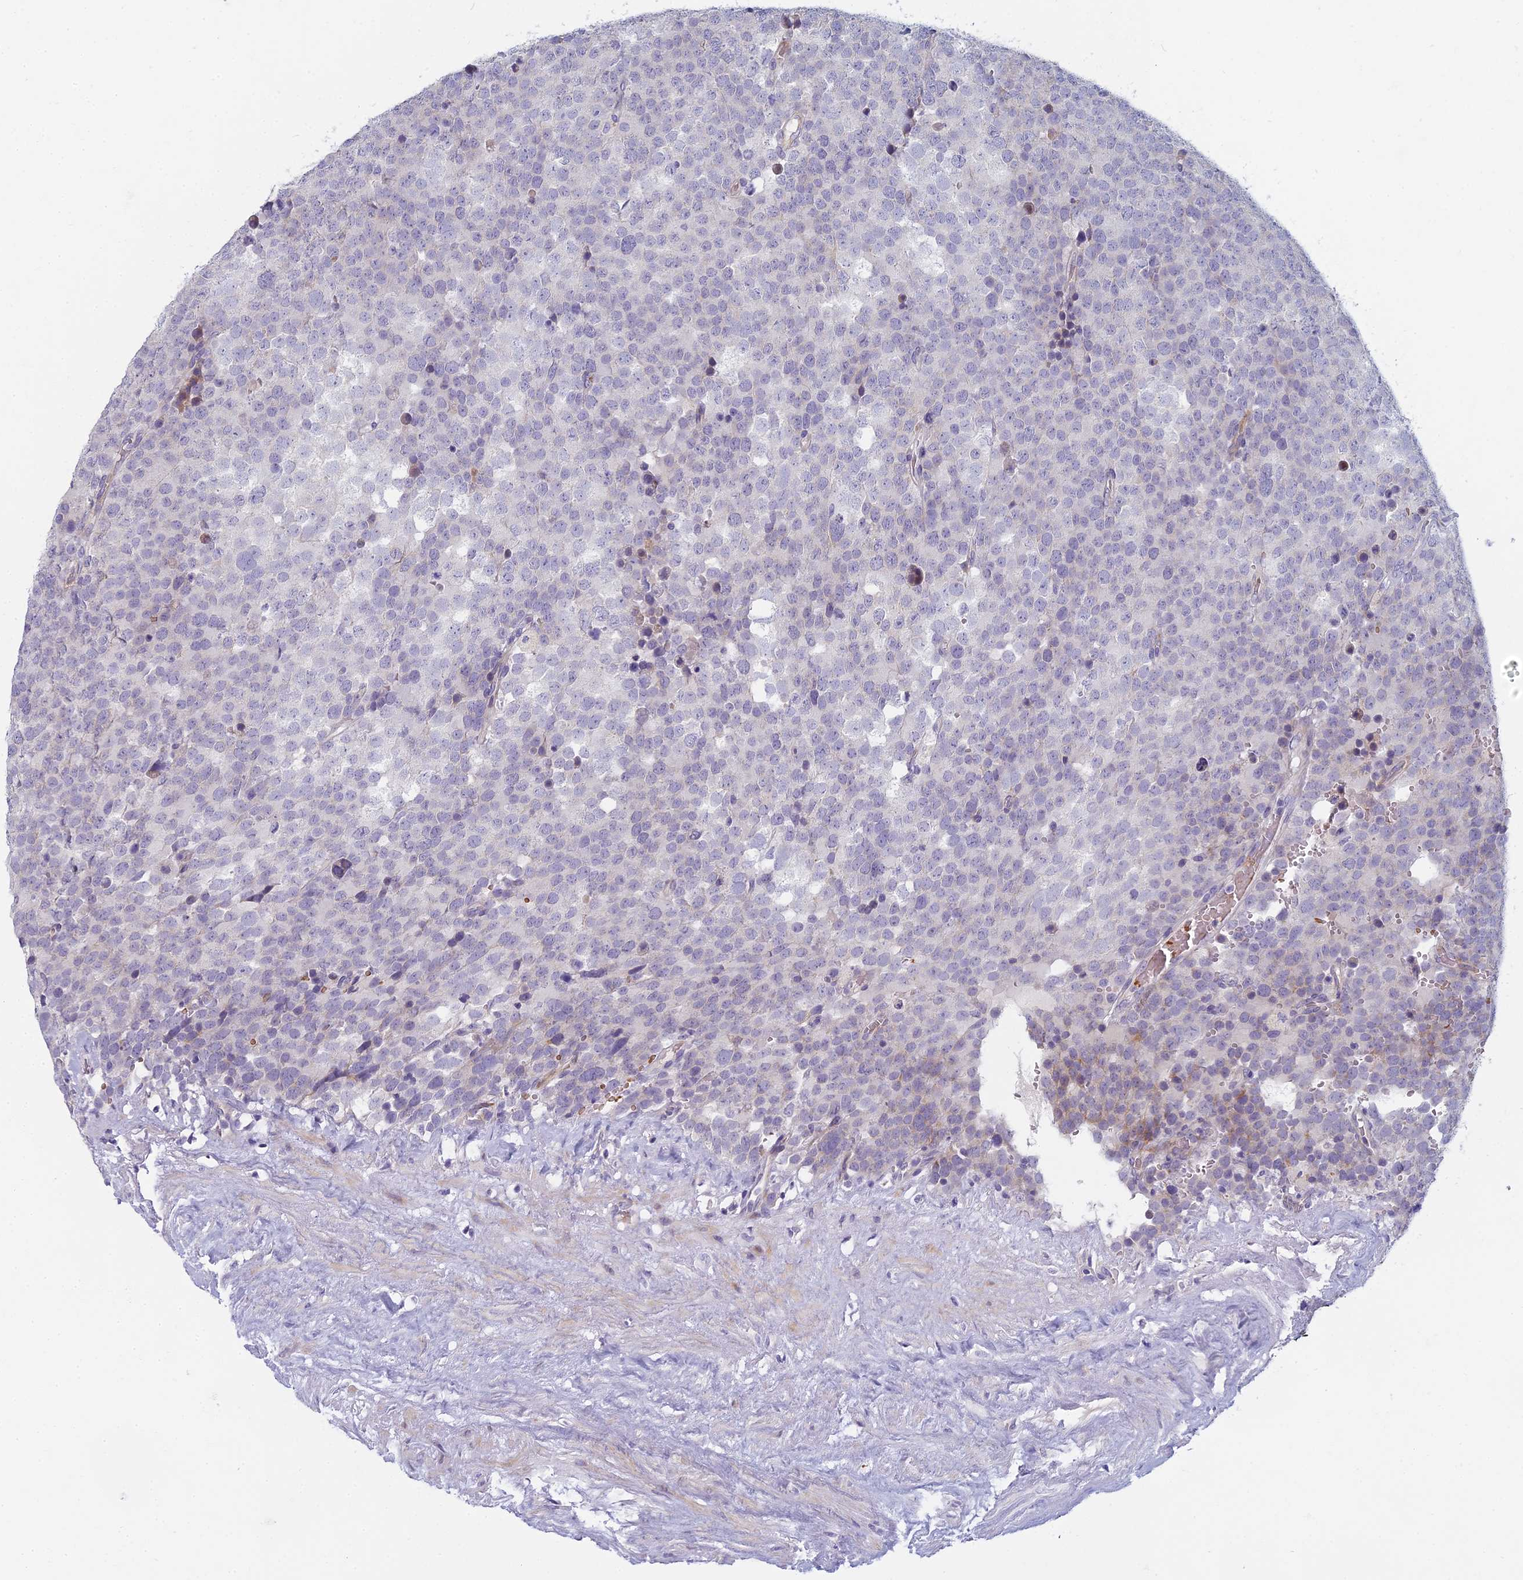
{"staining": {"intensity": "weak", "quantity": "<25%", "location": "cytoplasmic/membranous"}, "tissue": "testis cancer", "cell_type": "Tumor cells", "image_type": "cancer", "snomed": [{"axis": "morphology", "description": "Seminoma, NOS"}, {"axis": "topography", "description": "Testis"}], "caption": "Immunohistochemical staining of human testis cancer displays no significant positivity in tumor cells. (Stains: DAB immunohistochemistry with hematoxylin counter stain, Microscopy: brightfield microscopy at high magnification).", "gene": "ARL15", "patient": {"sex": "male", "age": 71}}